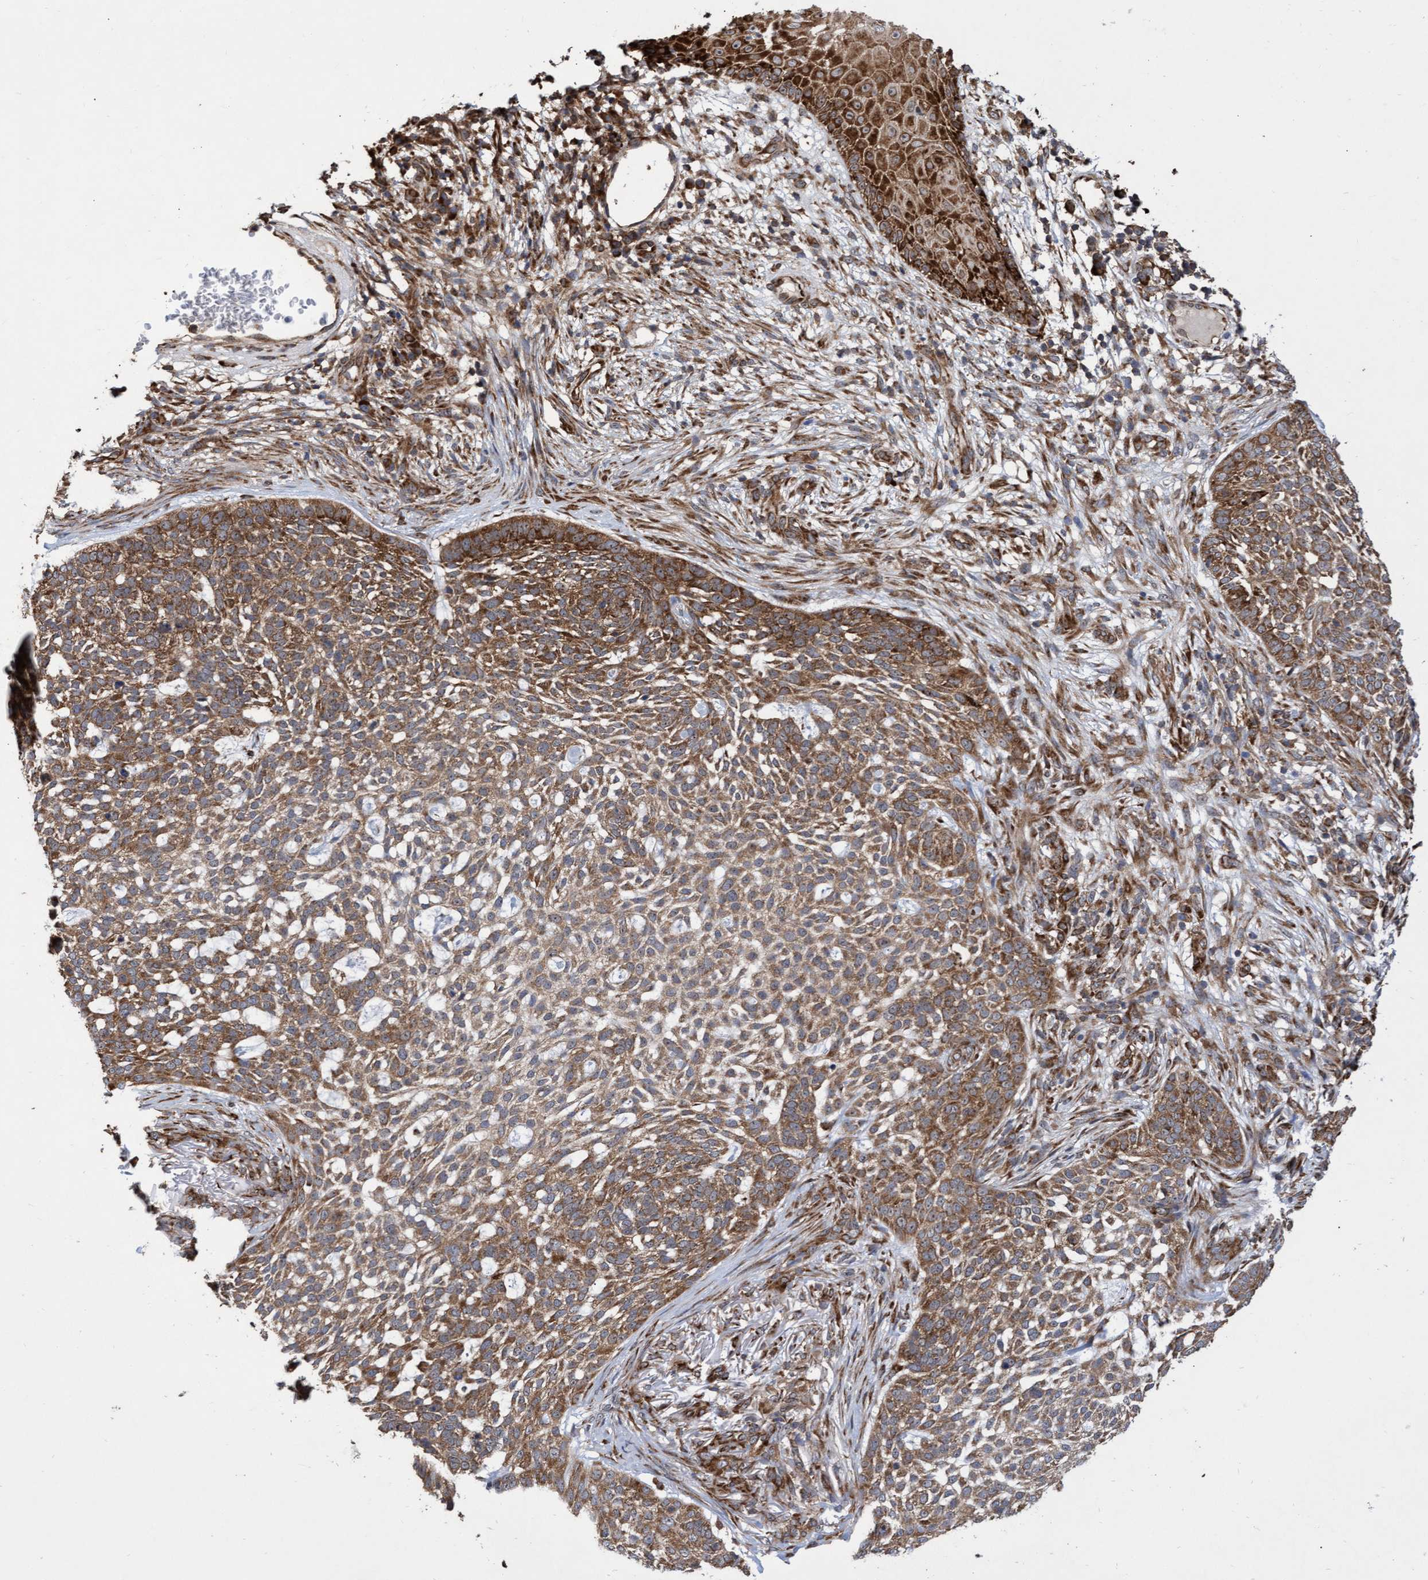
{"staining": {"intensity": "moderate", "quantity": ">75%", "location": "cytoplasmic/membranous"}, "tissue": "skin cancer", "cell_type": "Tumor cells", "image_type": "cancer", "snomed": [{"axis": "morphology", "description": "Basal cell carcinoma"}, {"axis": "topography", "description": "Skin"}], "caption": "Immunohistochemical staining of human skin cancer (basal cell carcinoma) exhibits moderate cytoplasmic/membranous protein expression in approximately >75% of tumor cells. Nuclei are stained in blue.", "gene": "ABCF2", "patient": {"sex": "female", "age": 64}}